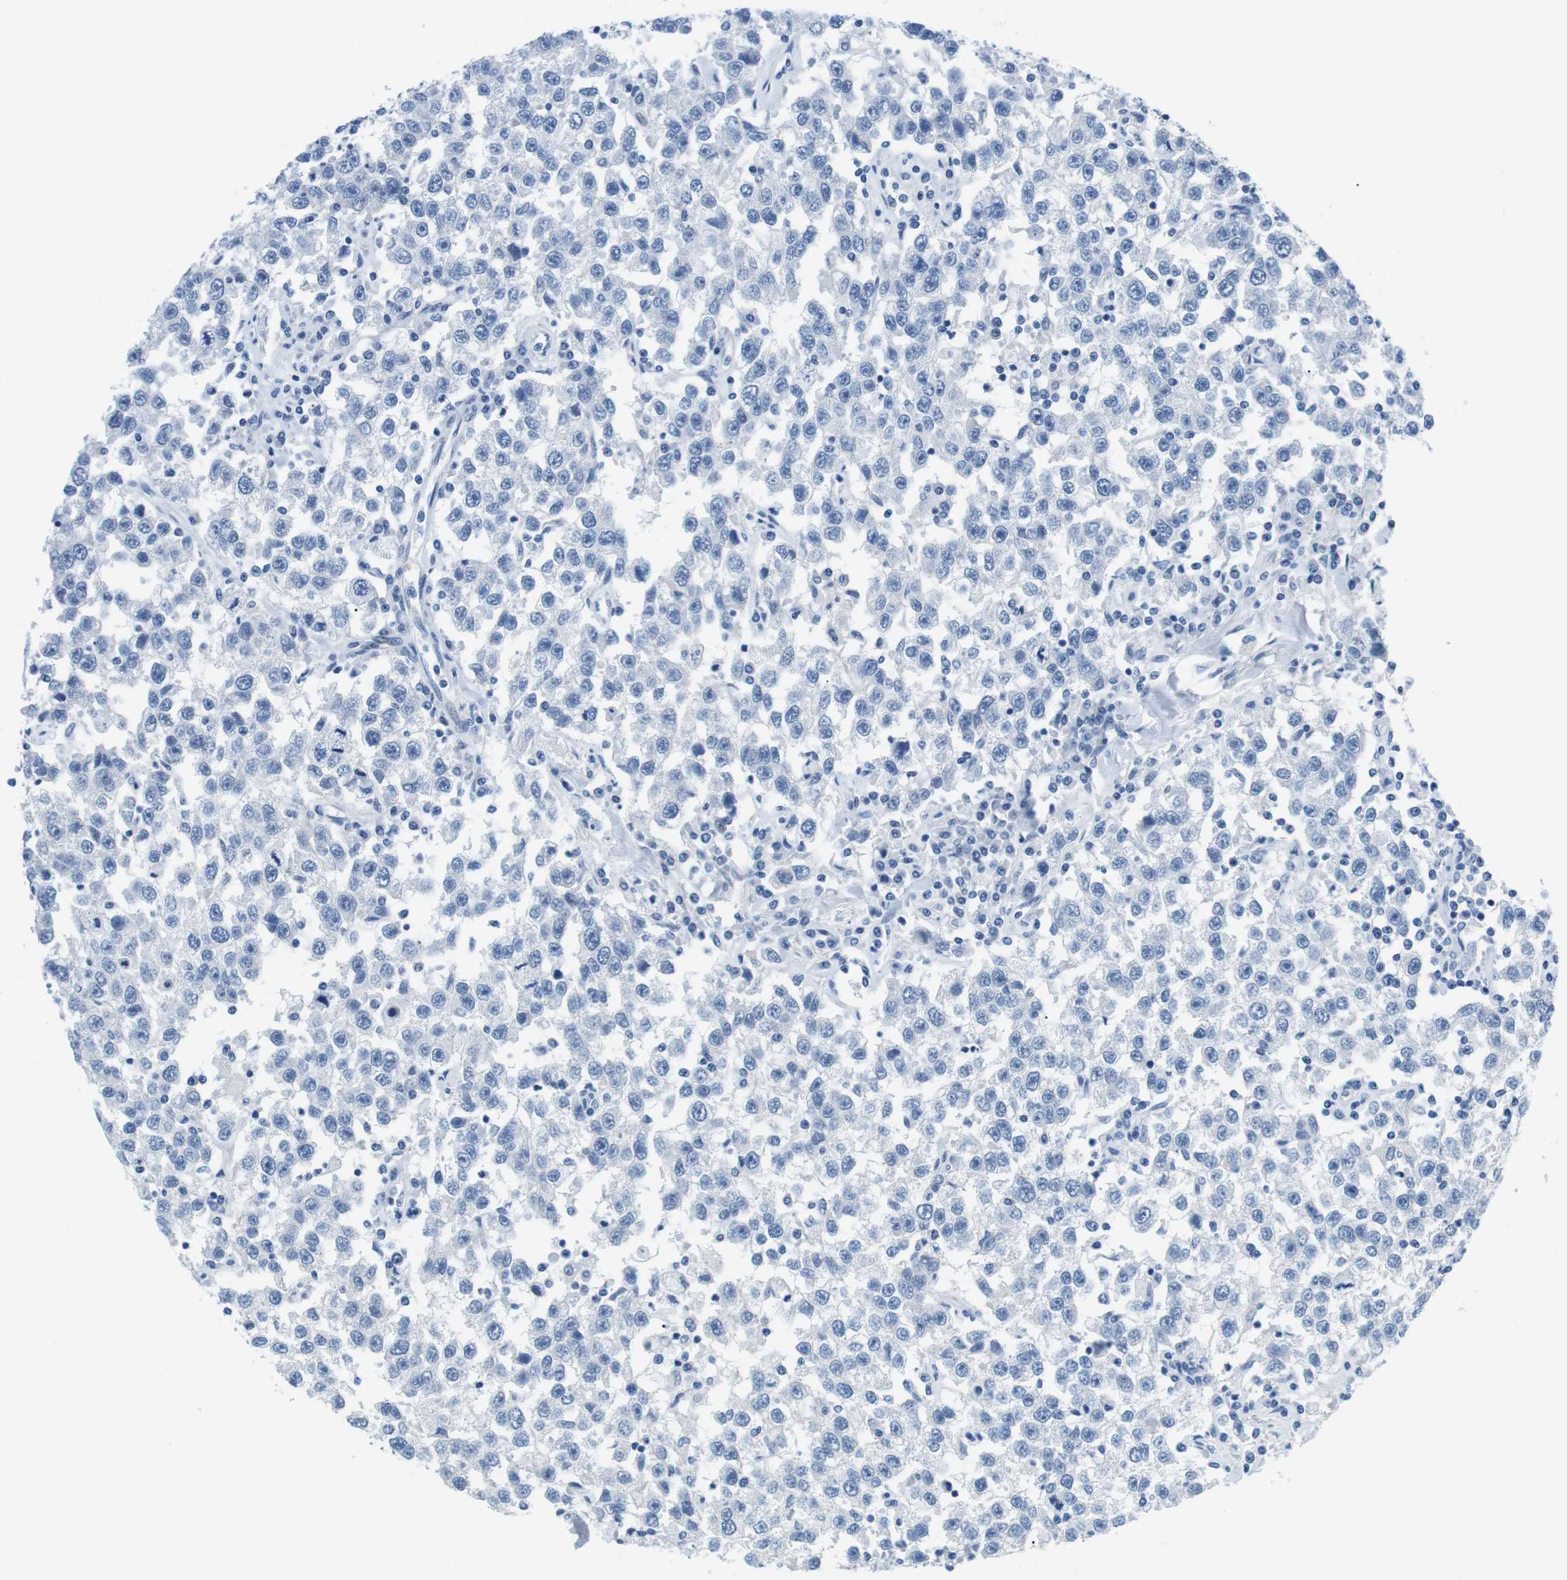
{"staining": {"intensity": "negative", "quantity": "none", "location": "none"}, "tissue": "testis cancer", "cell_type": "Tumor cells", "image_type": "cancer", "snomed": [{"axis": "morphology", "description": "Seminoma, NOS"}, {"axis": "topography", "description": "Testis"}], "caption": "Immunohistochemistry of human seminoma (testis) displays no positivity in tumor cells.", "gene": "MUC2", "patient": {"sex": "male", "age": 41}}